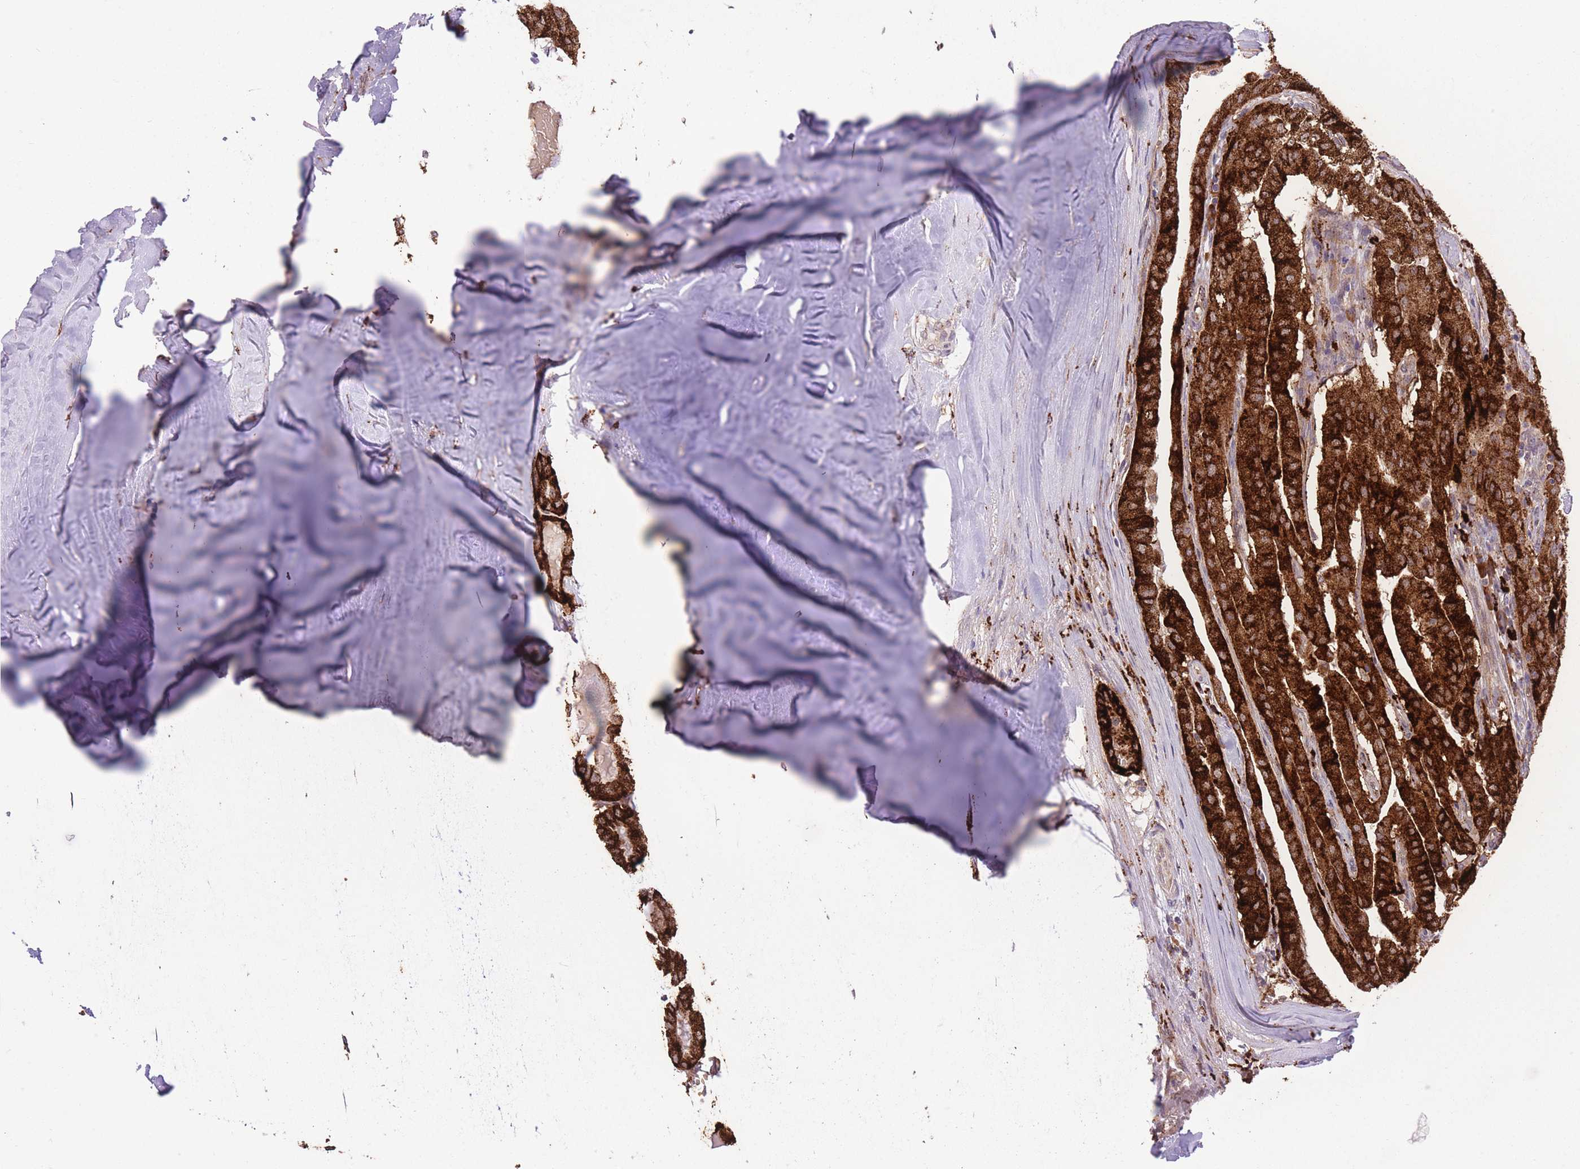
{"staining": {"intensity": "strong", "quantity": ">75%", "location": "cytoplasmic/membranous"}, "tissue": "thyroid cancer", "cell_type": "Tumor cells", "image_type": "cancer", "snomed": [{"axis": "morphology", "description": "Papillary adenocarcinoma, NOS"}, {"axis": "topography", "description": "Thyroid gland"}], "caption": "Immunohistochemistry photomicrograph of thyroid cancer stained for a protein (brown), which exhibits high levels of strong cytoplasmic/membranous staining in approximately >75% of tumor cells.", "gene": "POLR3F", "patient": {"sex": "female", "age": 59}}